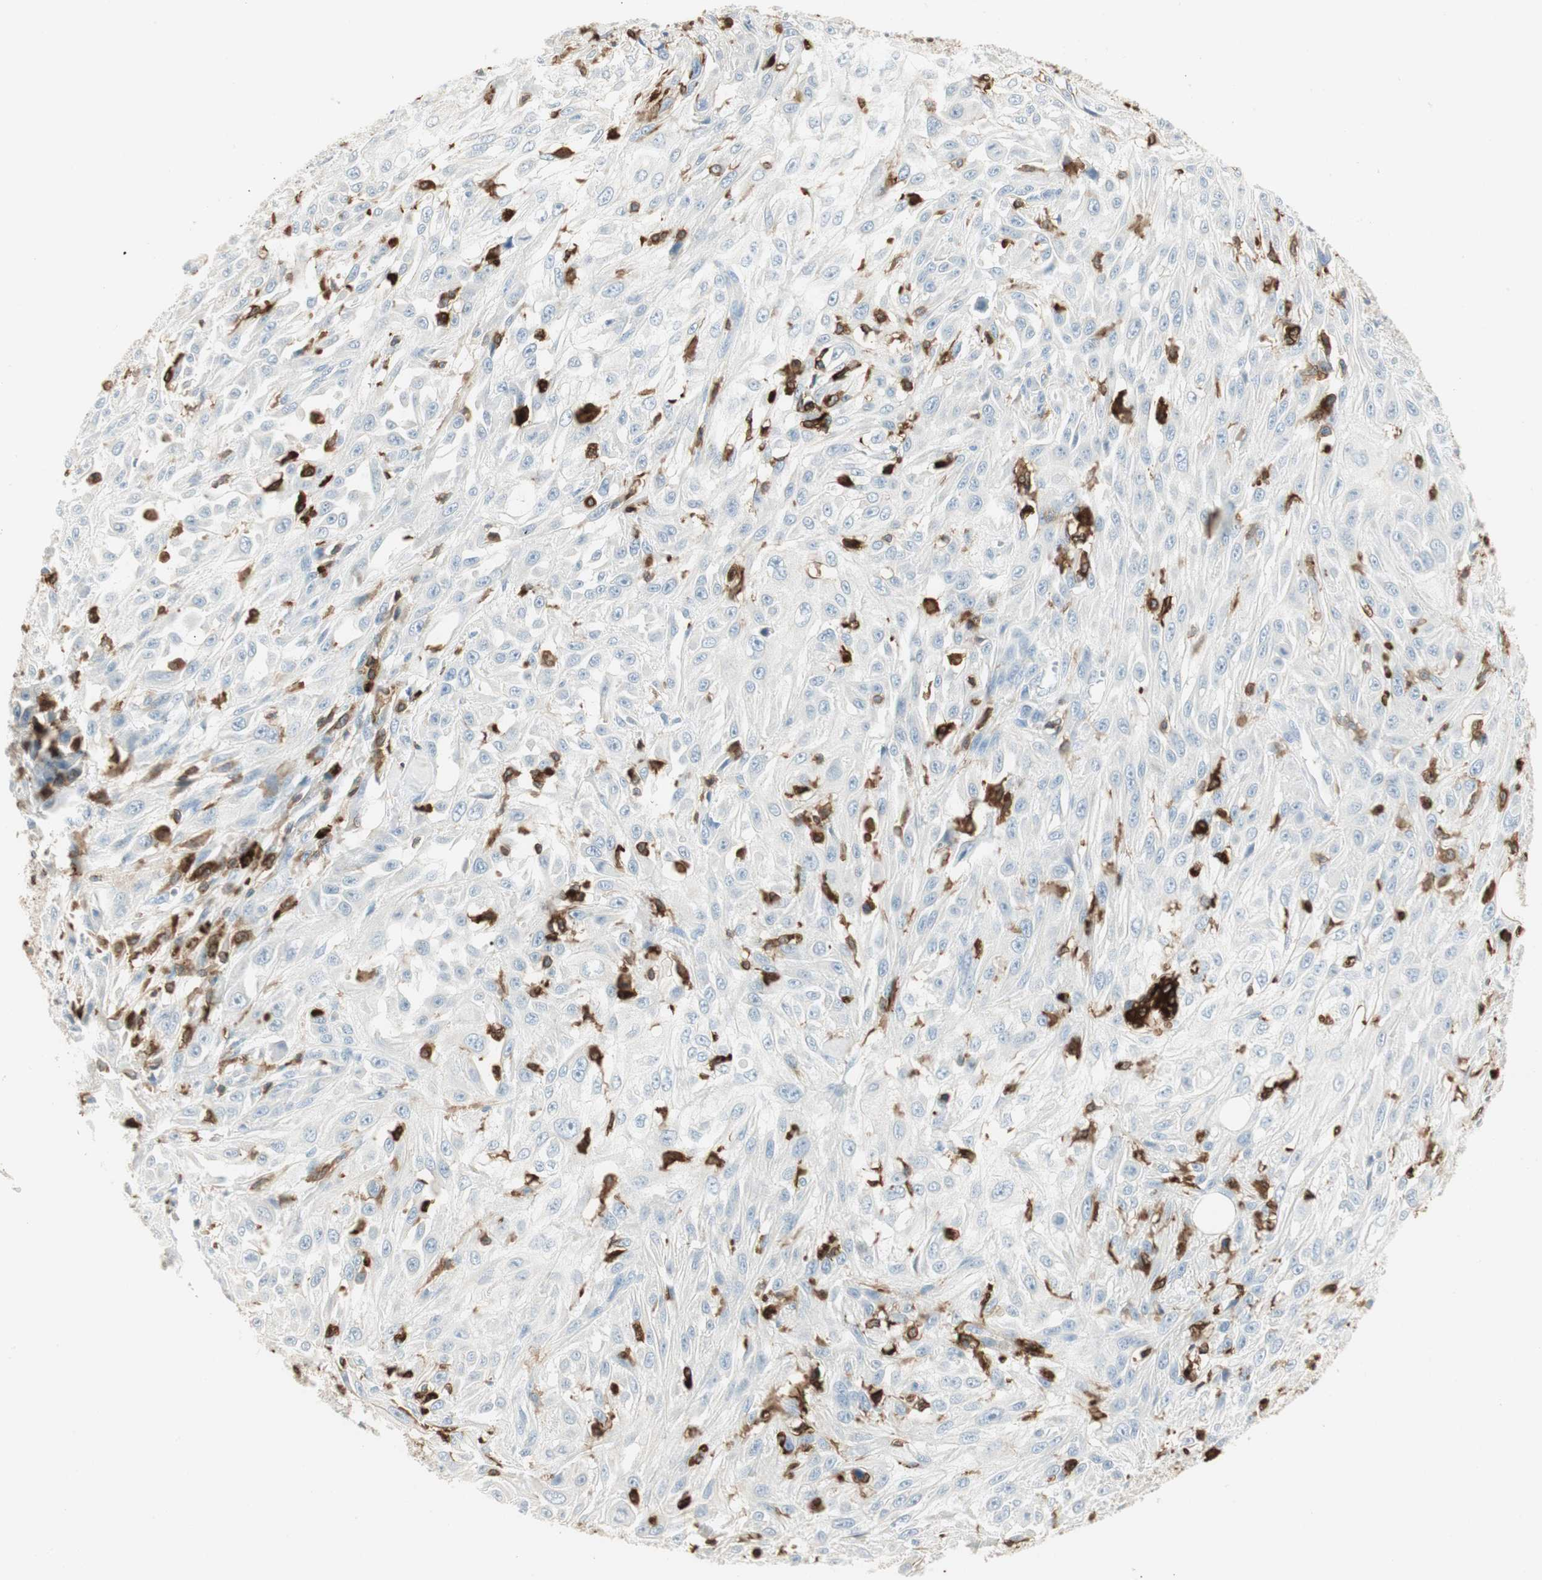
{"staining": {"intensity": "negative", "quantity": "none", "location": "none"}, "tissue": "skin cancer", "cell_type": "Tumor cells", "image_type": "cancer", "snomed": [{"axis": "morphology", "description": "Squamous cell carcinoma, NOS"}, {"axis": "topography", "description": "Skin"}], "caption": "There is no significant expression in tumor cells of skin cancer (squamous cell carcinoma).", "gene": "ITGB2", "patient": {"sex": "male", "age": 75}}